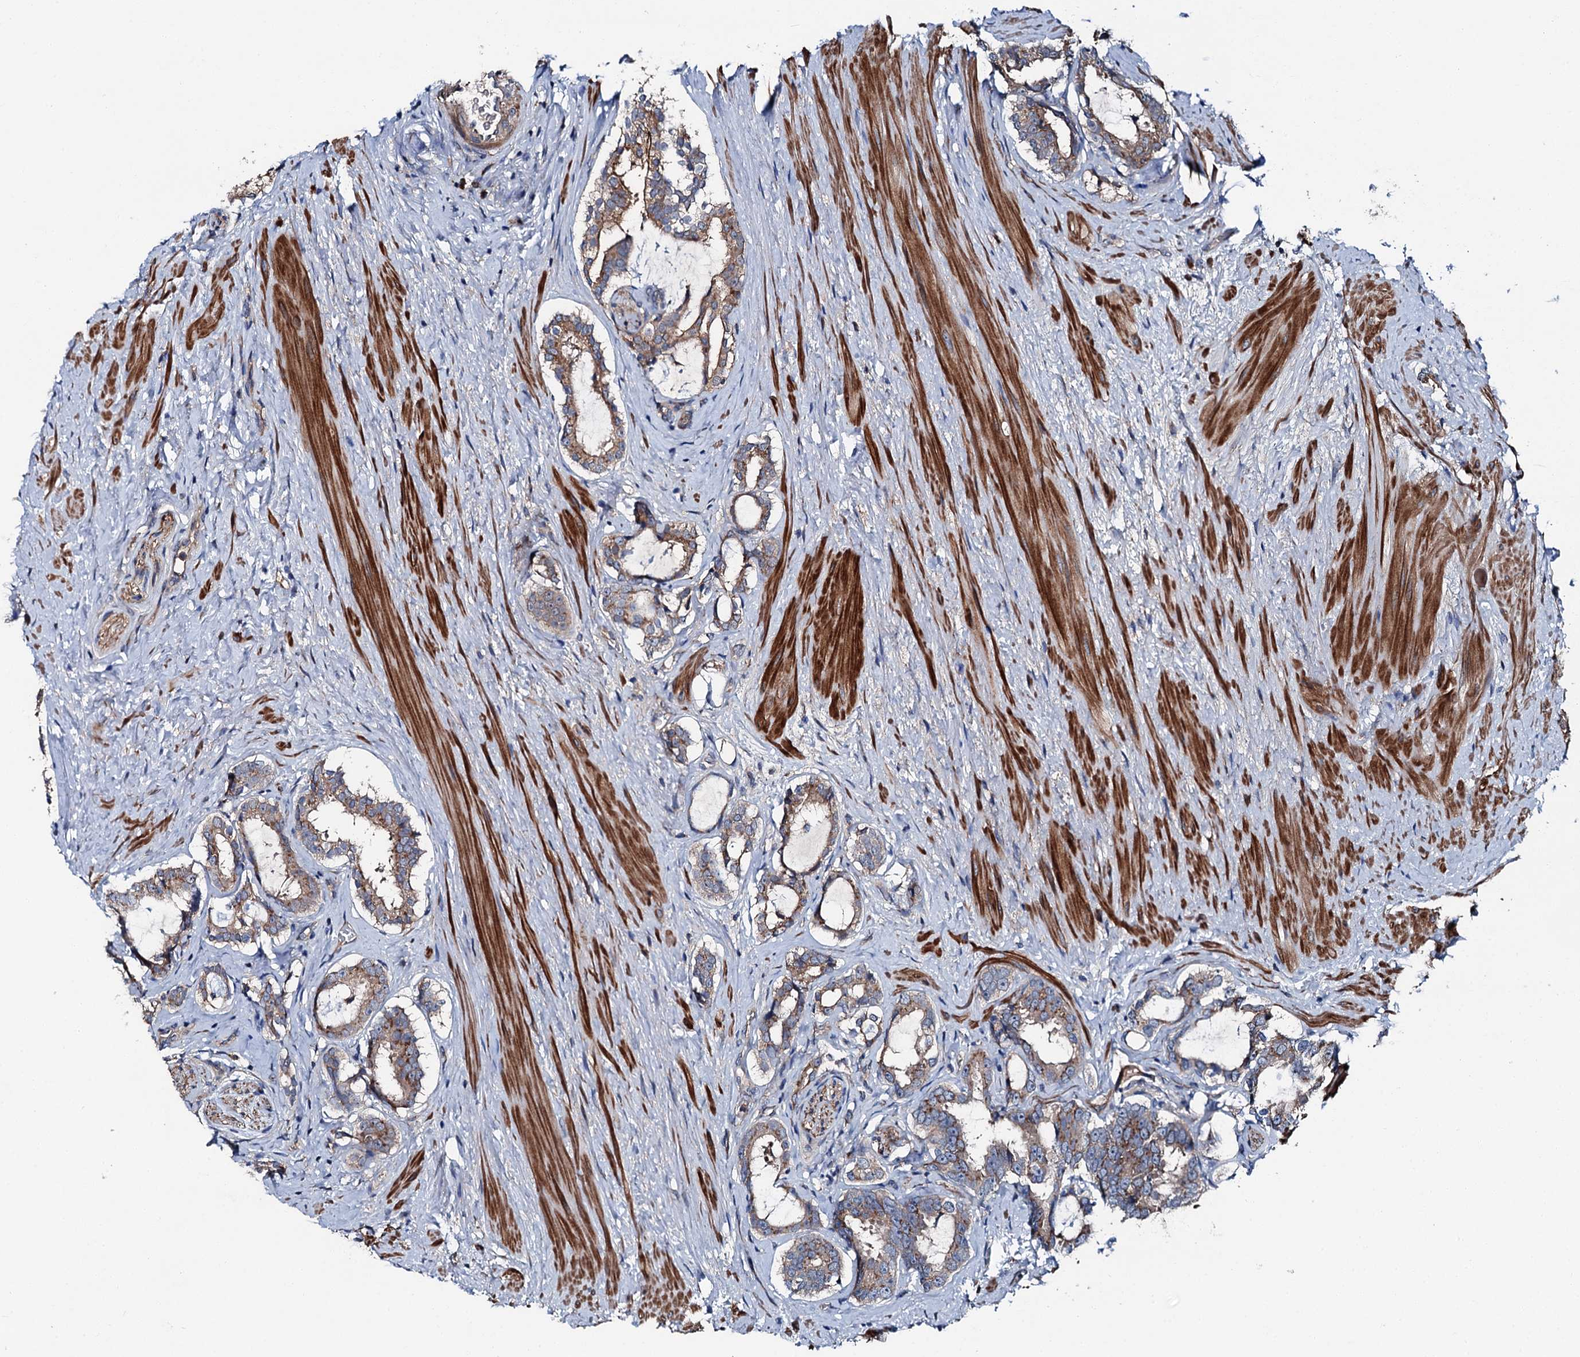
{"staining": {"intensity": "moderate", "quantity": "25%-75%", "location": "cytoplasmic/membranous"}, "tissue": "prostate cancer", "cell_type": "Tumor cells", "image_type": "cancer", "snomed": [{"axis": "morphology", "description": "Adenocarcinoma, High grade"}, {"axis": "topography", "description": "Prostate"}], "caption": "DAB immunohistochemical staining of prostate adenocarcinoma (high-grade) shows moderate cytoplasmic/membranous protein staining in about 25%-75% of tumor cells. (Stains: DAB (3,3'-diaminobenzidine) in brown, nuclei in blue, Microscopy: brightfield microscopy at high magnification).", "gene": "SLC22A25", "patient": {"sex": "male", "age": 58}}